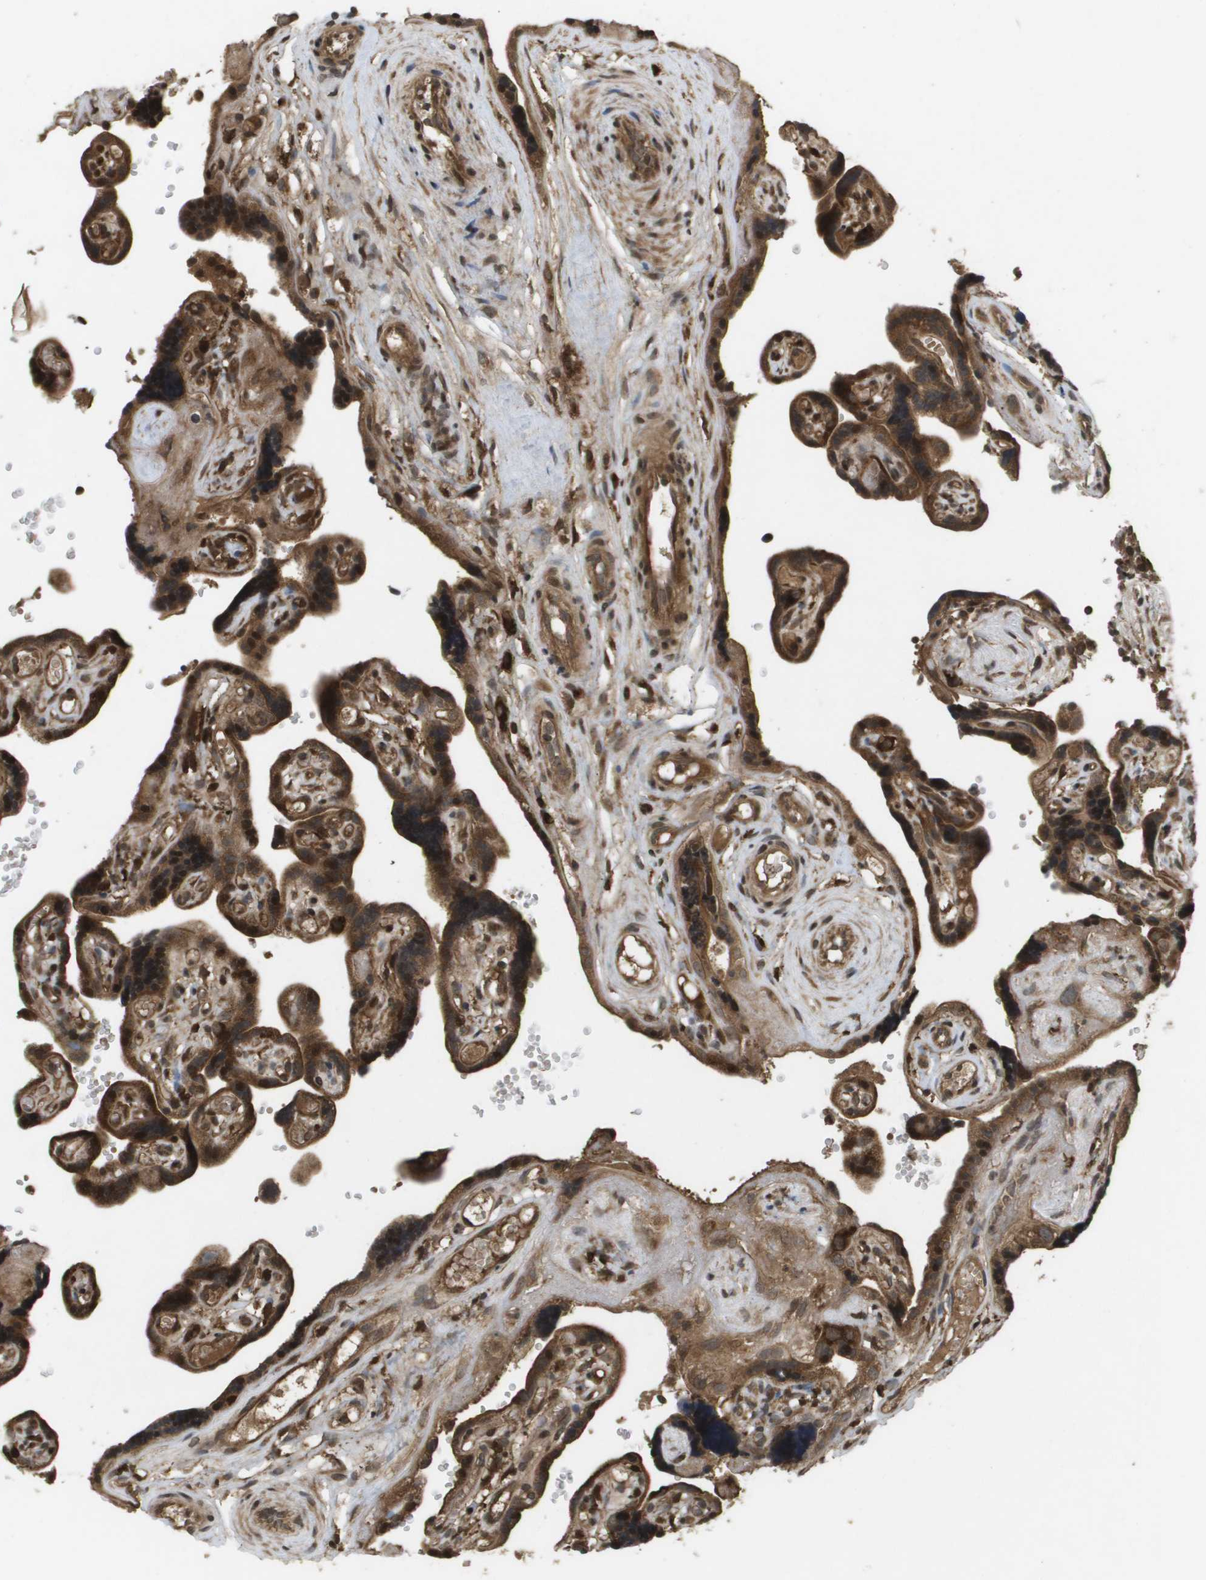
{"staining": {"intensity": "strong", "quantity": "25%-75%", "location": "cytoplasmic/membranous,nuclear"}, "tissue": "placenta", "cell_type": "Decidual cells", "image_type": "normal", "snomed": [{"axis": "morphology", "description": "Normal tissue, NOS"}, {"axis": "topography", "description": "Placenta"}], "caption": "Immunohistochemical staining of normal human placenta reveals high levels of strong cytoplasmic/membranous,nuclear positivity in approximately 25%-75% of decidual cells. (brown staining indicates protein expression, while blue staining denotes nuclei).", "gene": "KIF11", "patient": {"sex": "female", "age": 30}}